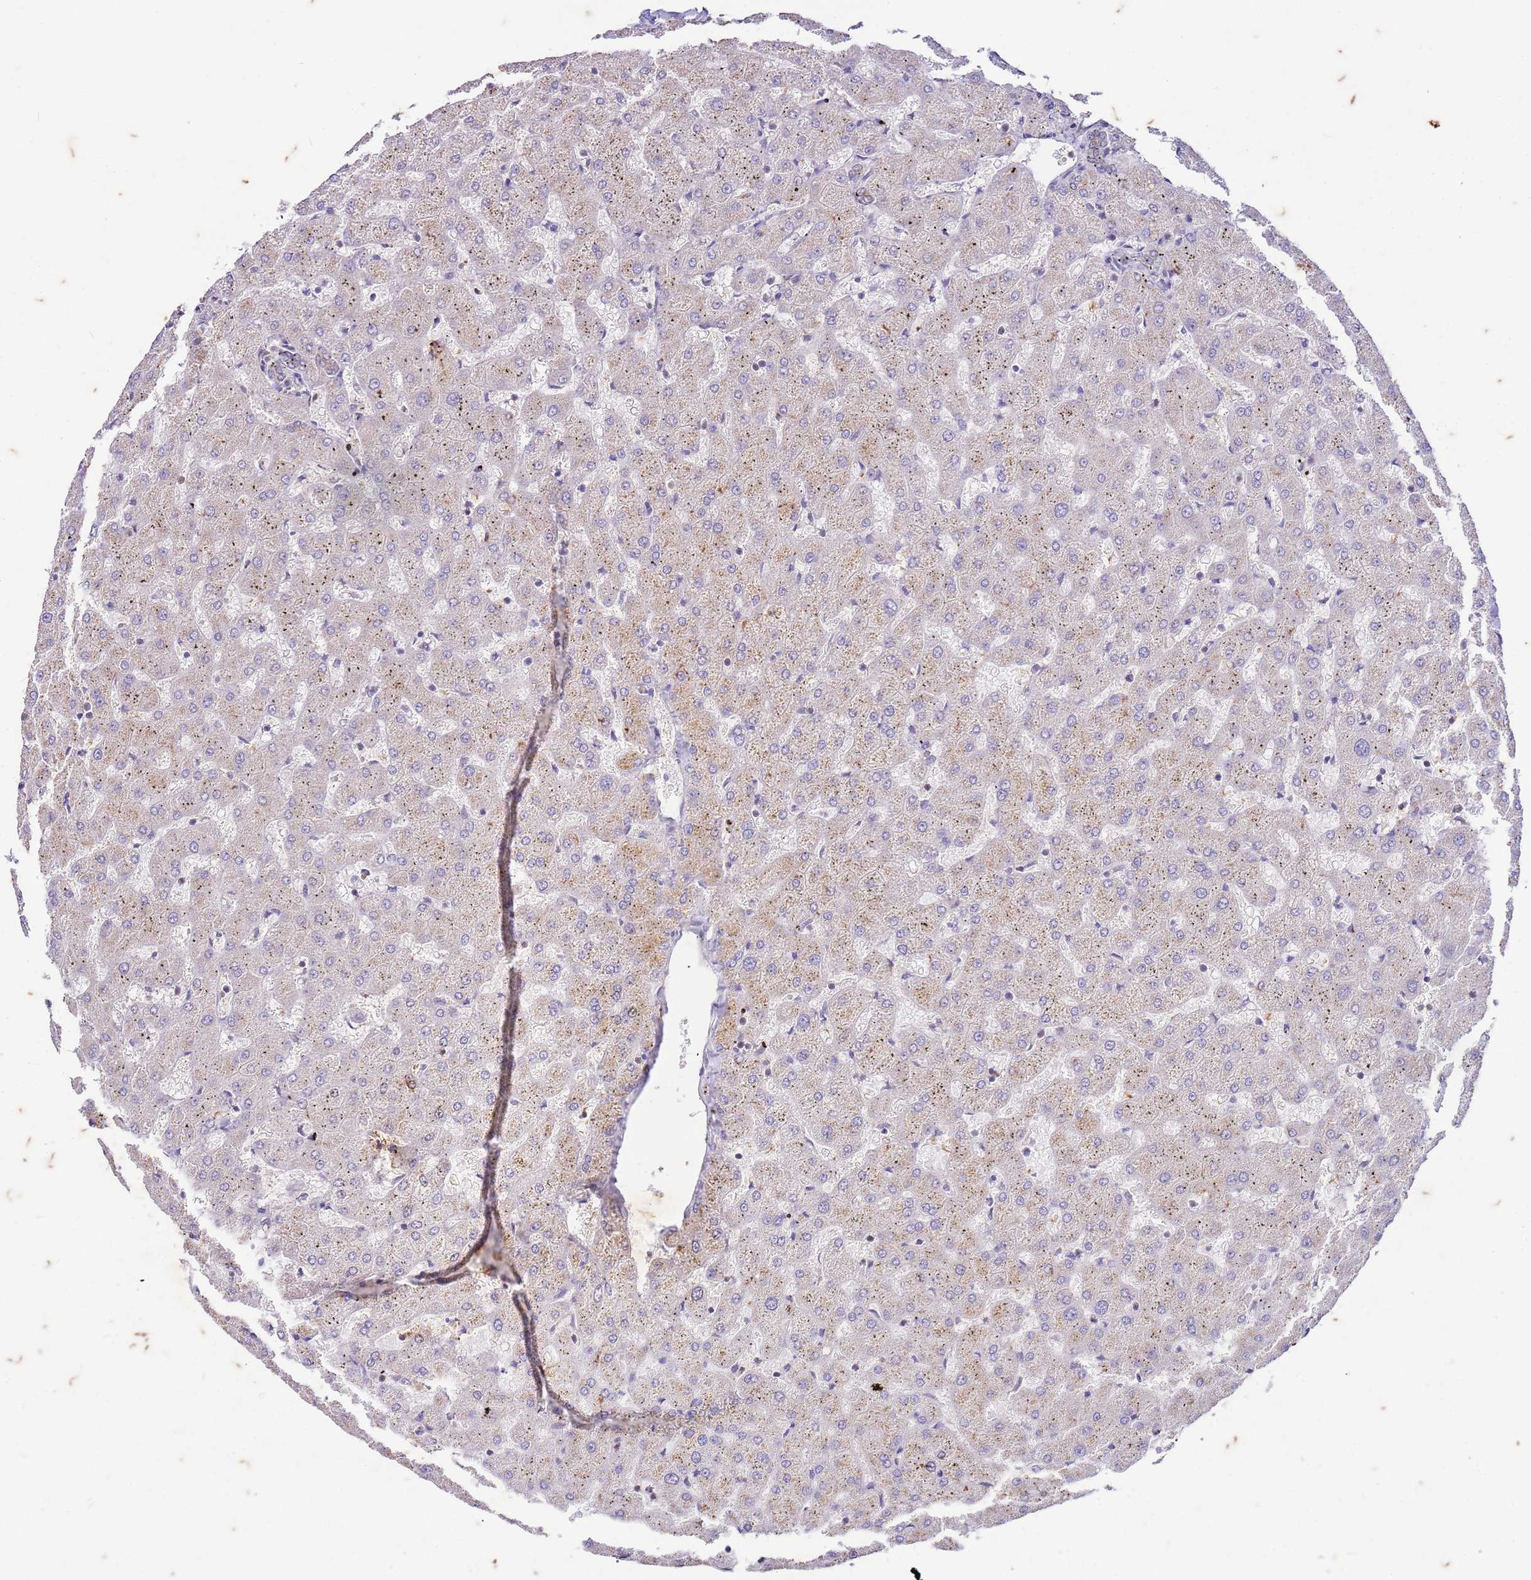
{"staining": {"intensity": "moderate", "quantity": ">75%", "location": "cytoplasmic/membranous"}, "tissue": "liver", "cell_type": "Cholangiocytes", "image_type": "normal", "snomed": [{"axis": "morphology", "description": "Normal tissue, NOS"}, {"axis": "topography", "description": "Liver"}], "caption": "This is an image of immunohistochemistry staining of unremarkable liver, which shows moderate positivity in the cytoplasmic/membranous of cholangiocytes.", "gene": "RAPGEF3", "patient": {"sex": "female", "age": 63}}